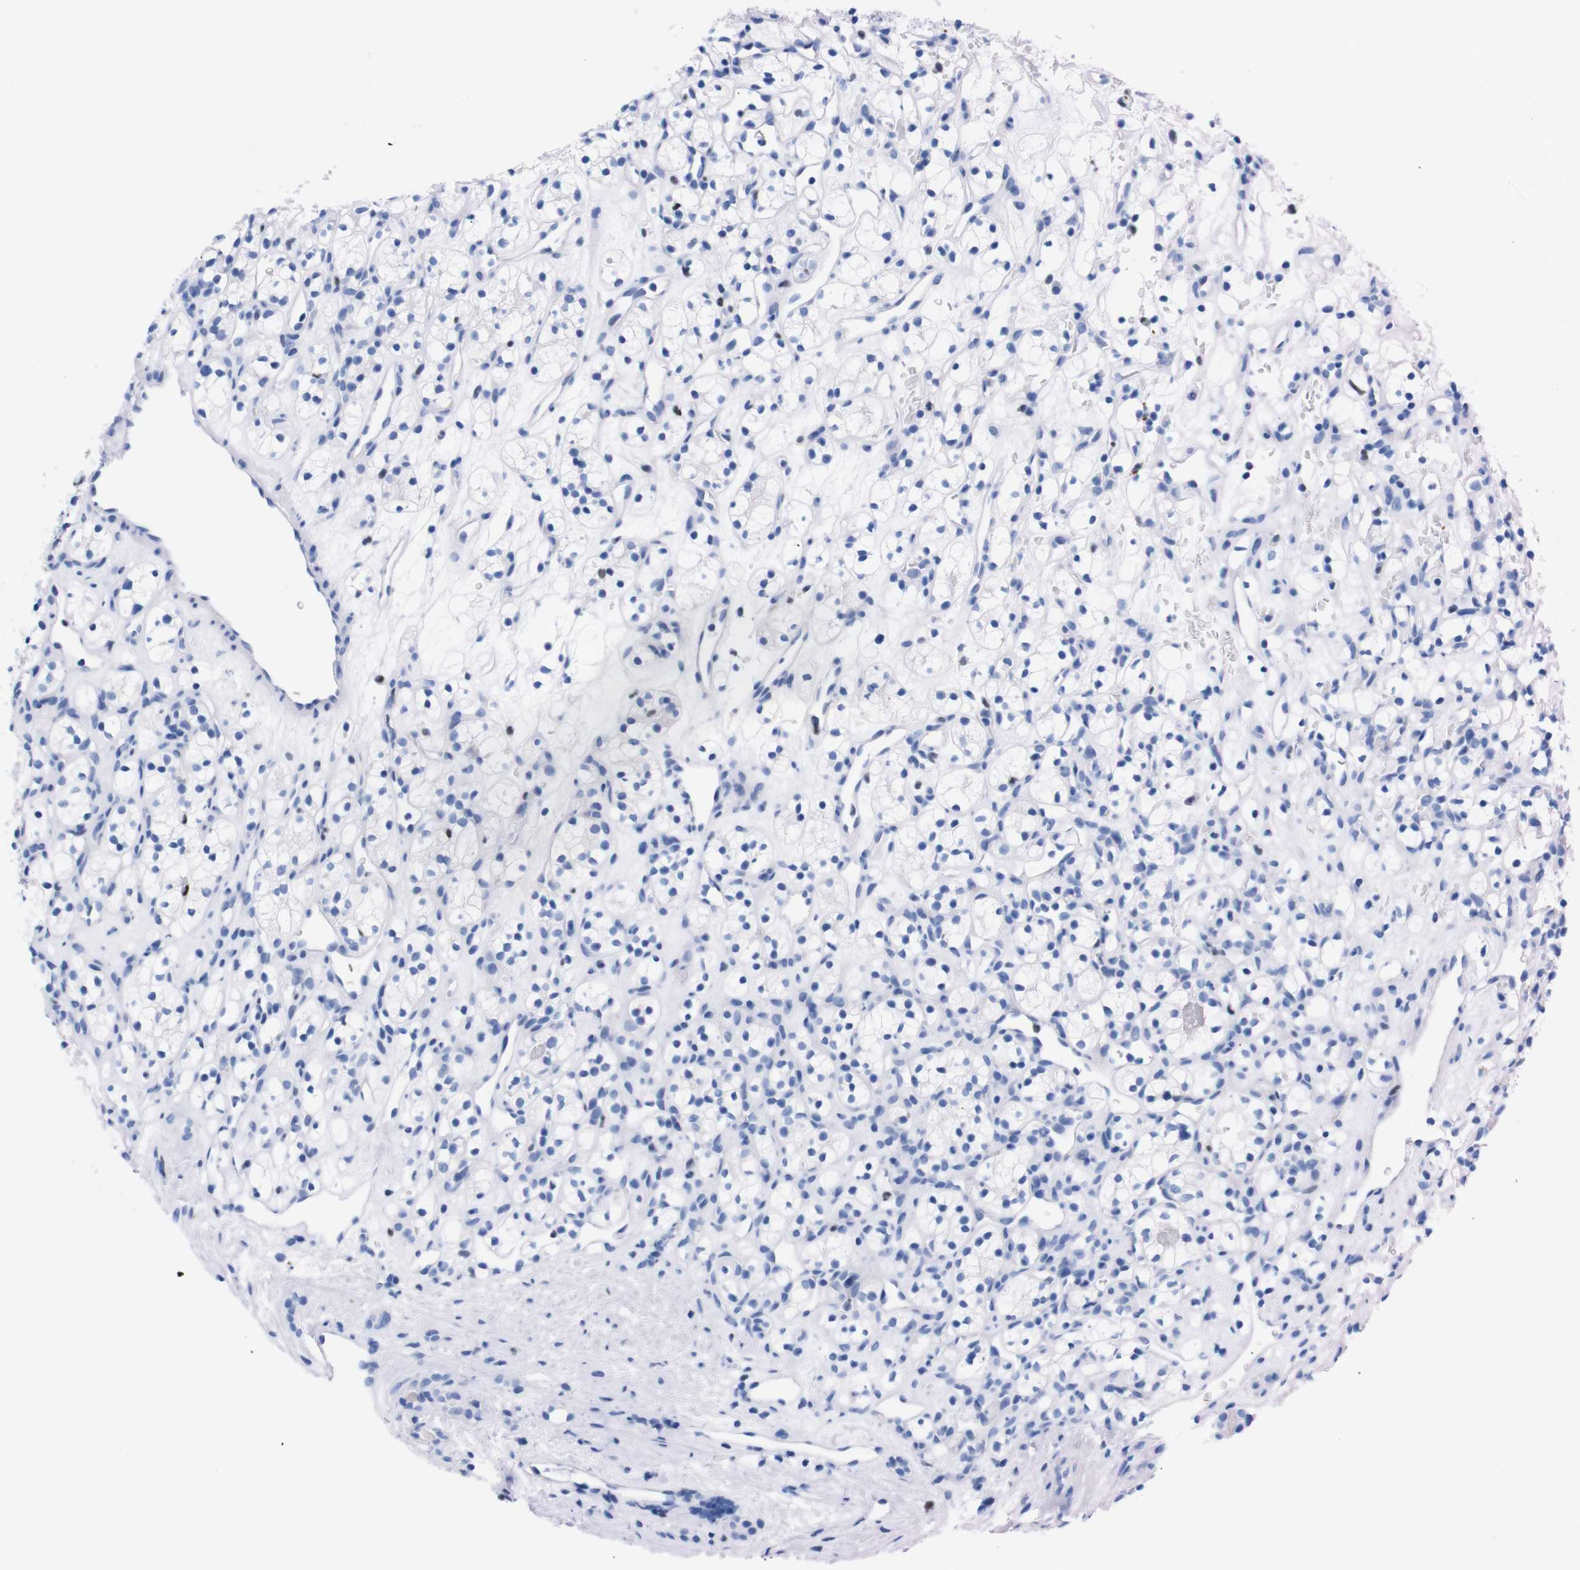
{"staining": {"intensity": "negative", "quantity": "none", "location": "none"}, "tissue": "renal cancer", "cell_type": "Tumor cells", "image_type": "cancer", "snomed": [{"axis": "morphology", "description": "Adenocarcinoma, NOS"}, {"axis": "topography", "description": "Kidney"}], "caption": "Tumor cells show no significant positivity in renal cancer (adenocarcinoma).", "gene": "P2RY12", "patient": {"sex": "female", "age": 60}}